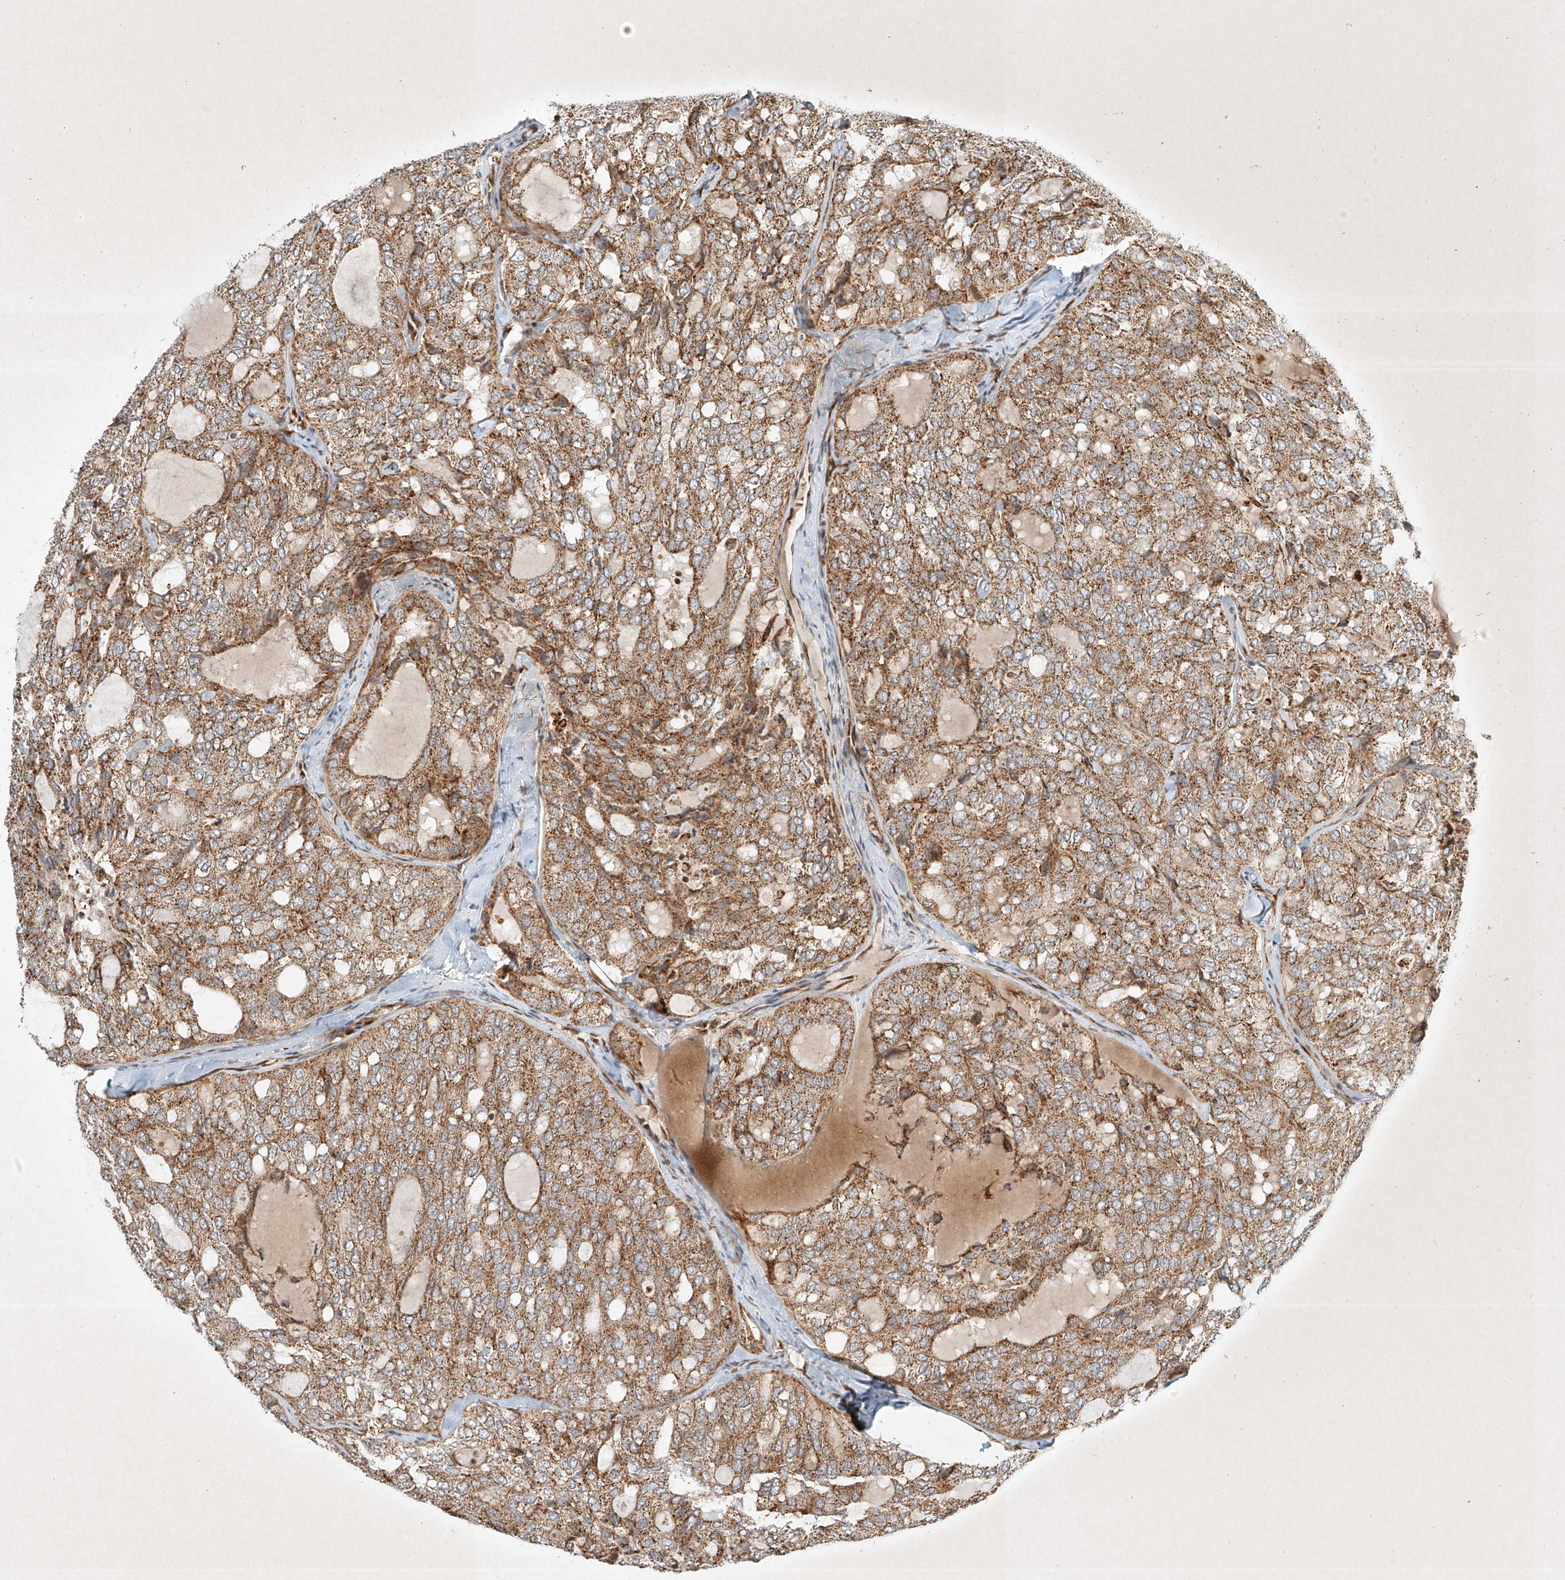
{"staining": {"intensity": "moderate", "quantity": ">75%", "location": "cytoplasmic/membranous"}, "tissue": "thyroid cancer", "cell_type": "Tumor cells", "image_type": "cancer", "snomed": [{"axis": "morphology", "description": "Follicular adenoma carcinoma, NOS"}, {"axis": "topography", "description": "Thyroid gland"}], "caption": "Immunohistochemical staining of human thyroid follicular adenoma carcinoma displays moderate cytoplasmic/membranous protein positivity in about >75% of tumor cells. (brown staining indicates protein expression, while blue staining denotes nuclei).", "gene": "EPG5", "patient": {"sex": "male", "age": 75}}